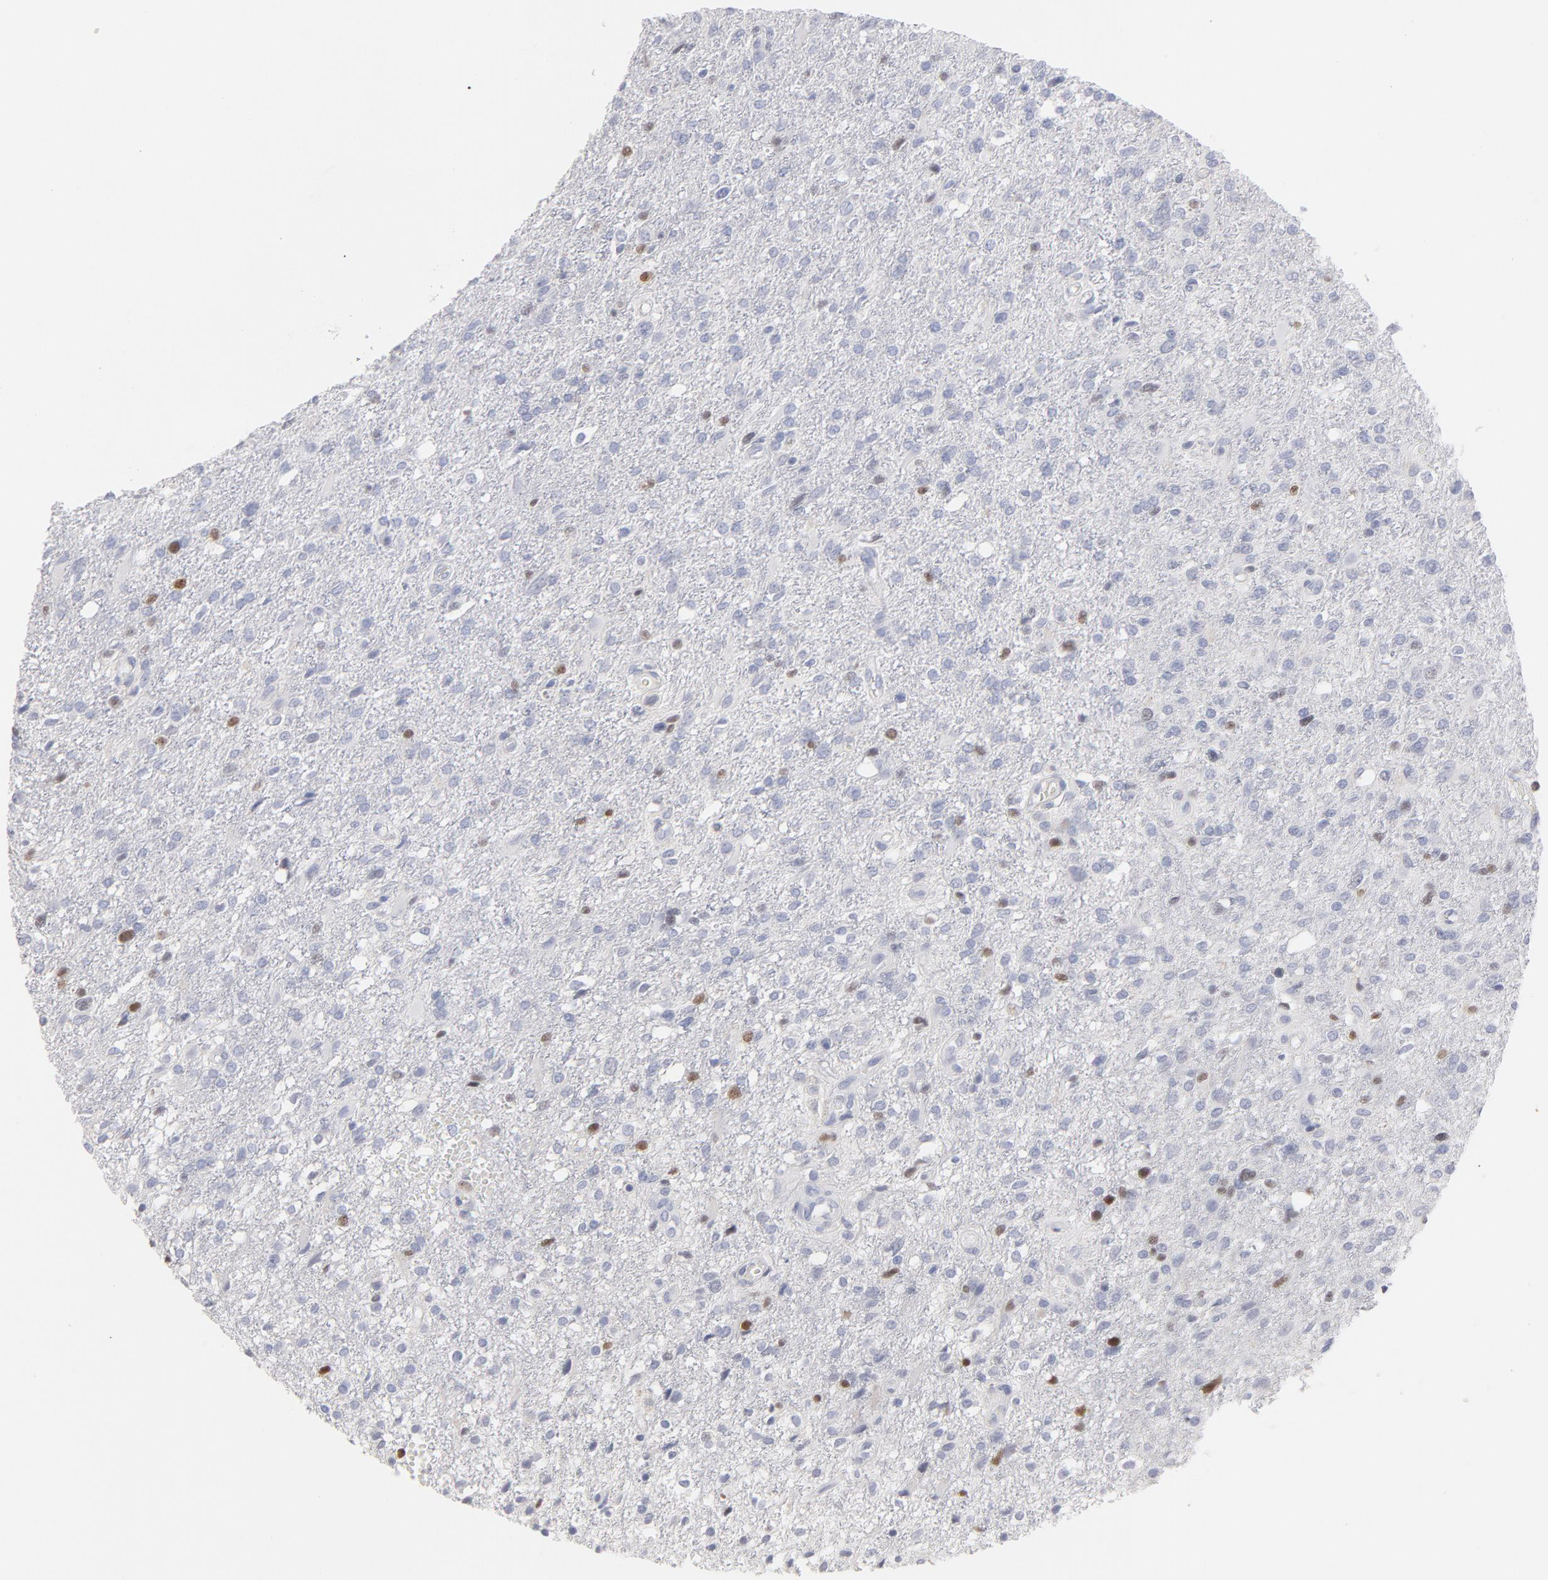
{"staining": {"intensity": "strong", "quantity": "<25%", "location": "nuclear"}, "tissue": "glioma", "cell_type": "Tumor cells", "image_type": "cancer", "snomed": [{"axis": "morphology", "description": "Glioma, malignant, High grade"}, {"axis": "topography", "description": "Cerebral cortex"}], "caption": "Immunohistochemistry histopathology image of neoplastic tissue: glioma stained using immunohistochemistry (IHC) demonstrates medium levels of strong protein expression localized specifically in the nuclear of tumor cells, appearing as a nuclear brown color.", "gene": "MCM7", "patient": {"sex": "male", "age": 76}}